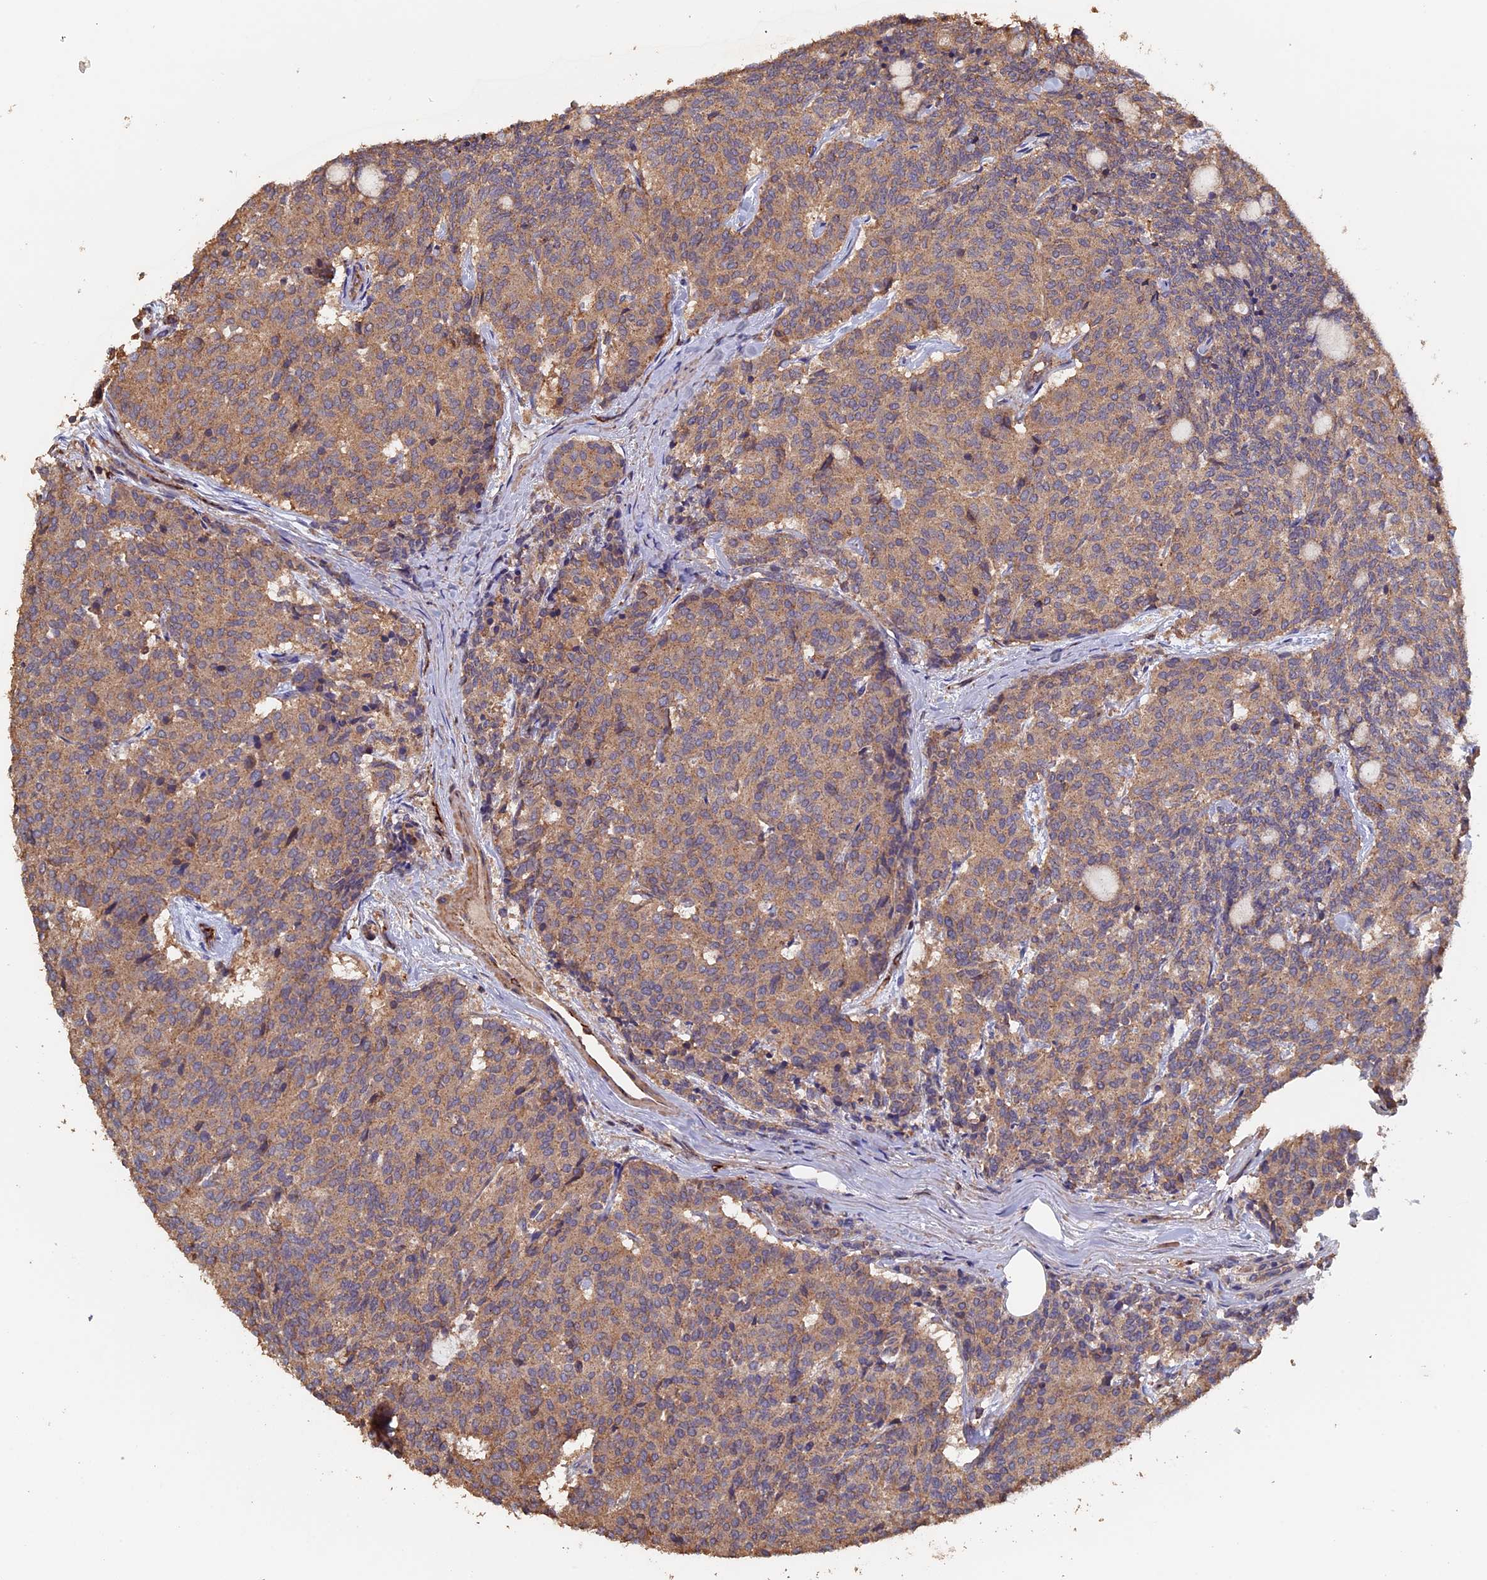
{"staining": {"intensity": "weak", "quantity": ">75%", "location": "cytoplasmic/membranous"}, "tissue": "carcinoid", "cell_type": "Tumor cells", "image_type": "cancer", "snomed": [{"axis": "morphology", "description": "Carcinoid, malignant, NOS"}, {"axis": "topography", "description": "Pancreas"}], "caption": "This image reveals carcinoid stained with IHC to label a protein in brown. The cytoplasmic/membranous of tumor cells show weak positivity for the protein. Nuclei are counter-stained blue.", "gene": "PIGQ", "patient": {"sex": "female", "age": 54}}